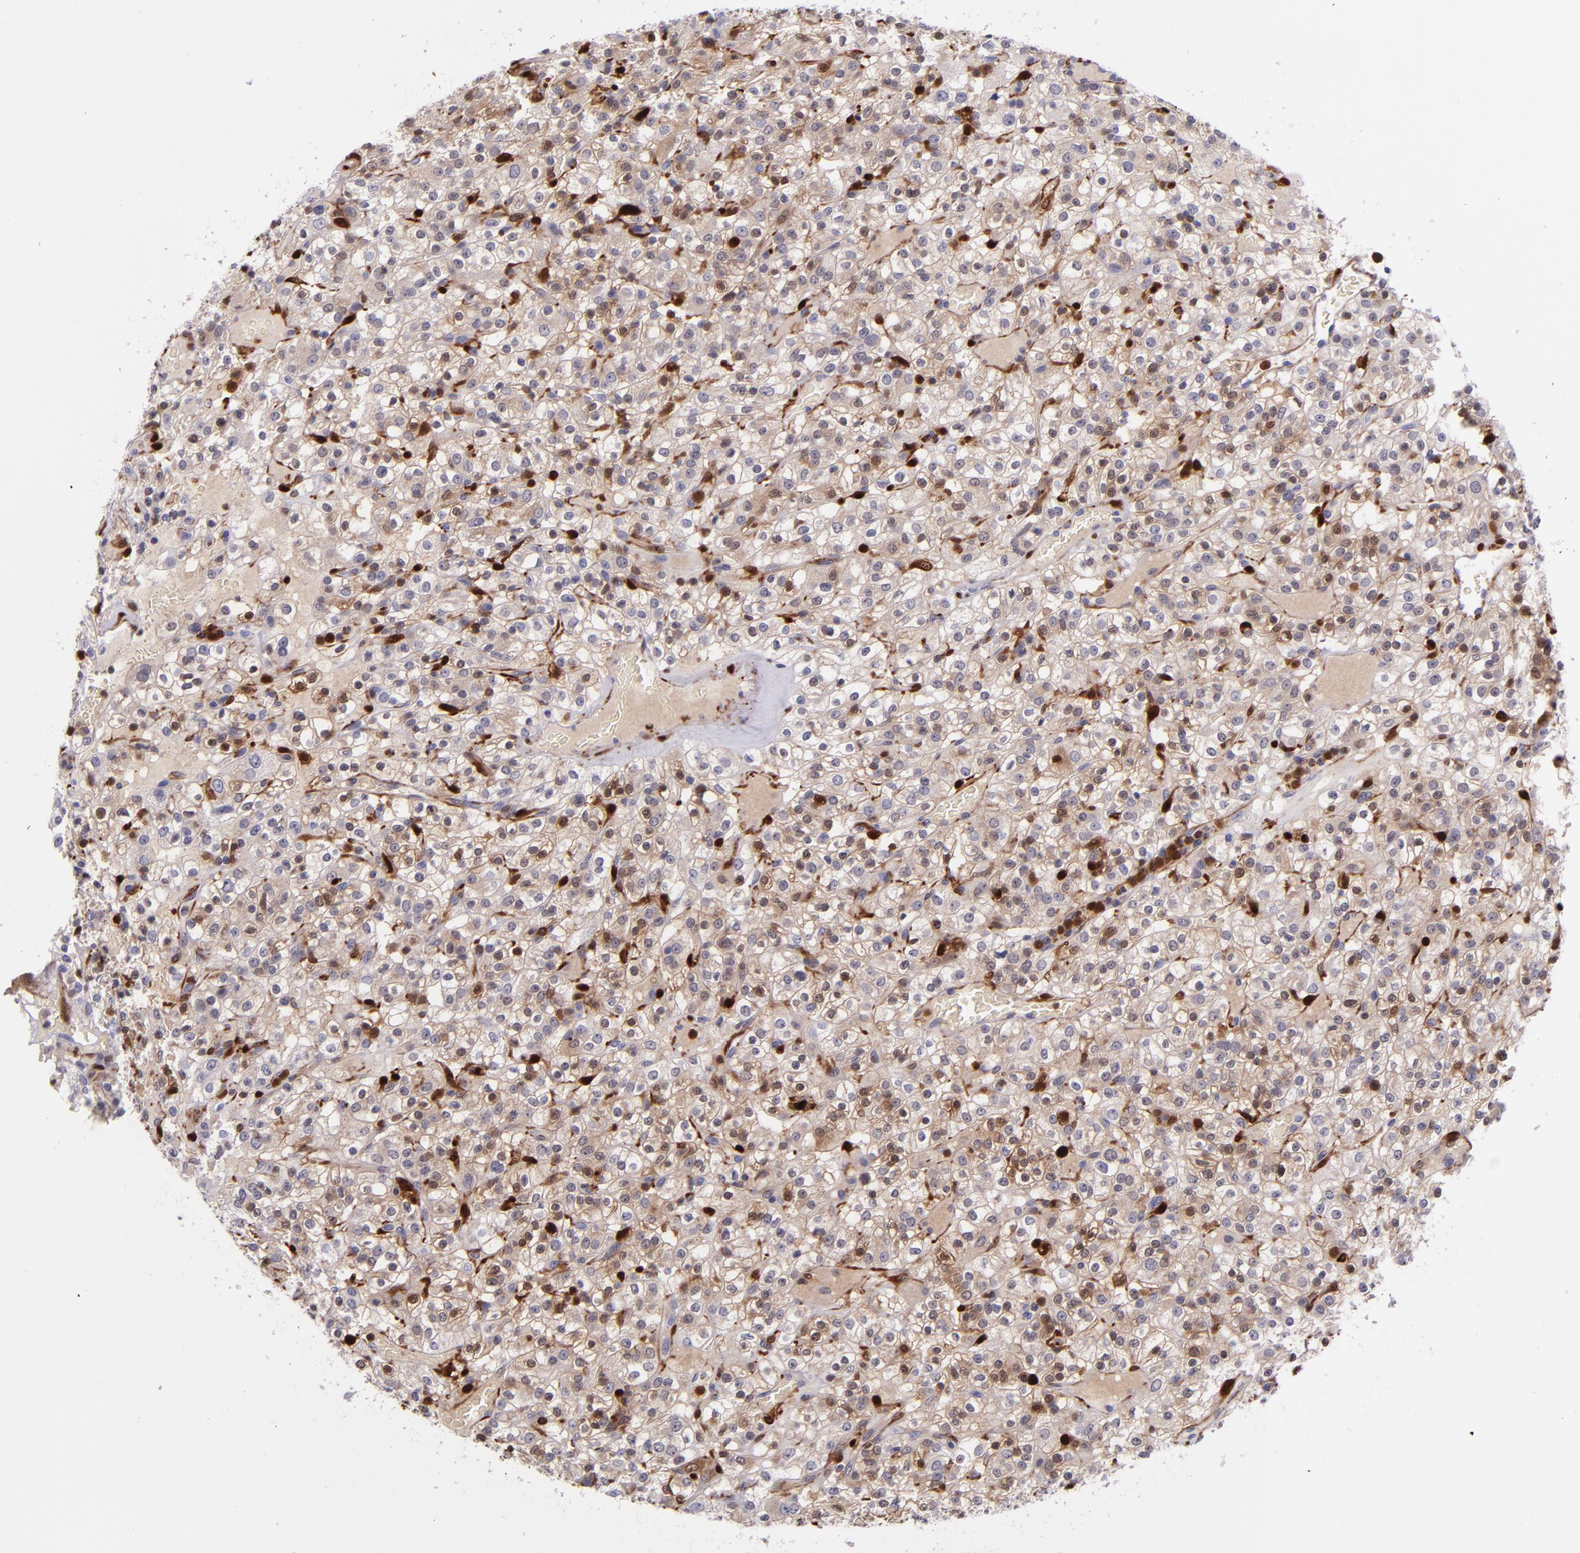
{"staining": {"intensity": "weak", "quantity": "25%-75%", "location": "cytoplasmic/membranous,nuclear"}, "tissue": "renal cancer", "cell_type": "Tumor cells", "image_type": "cancer", "snomed": [{"axis": "morphology", "description": "Normal tissue, NOS"}, {"axis": "morphology", "description": "Adenocarcinoma, NOS"}, {"axis": "topography", "description": "Kidney"}], "caption": "Immunohistochemical staining of renal cancer (adenocarcinoma) displays low levels of weak cytoplasmic/membranous and nuclear protein staining in approximately 25%-75% of tumor cells. The staining is performed using DAB (3,3'-diaminobenzidine) brown chromogen to label protein expression. The nuclei are counter-stained blue using hematoxylin.", "gene": "LGALS1", "patient": {"sex": "female", "age": 72}}